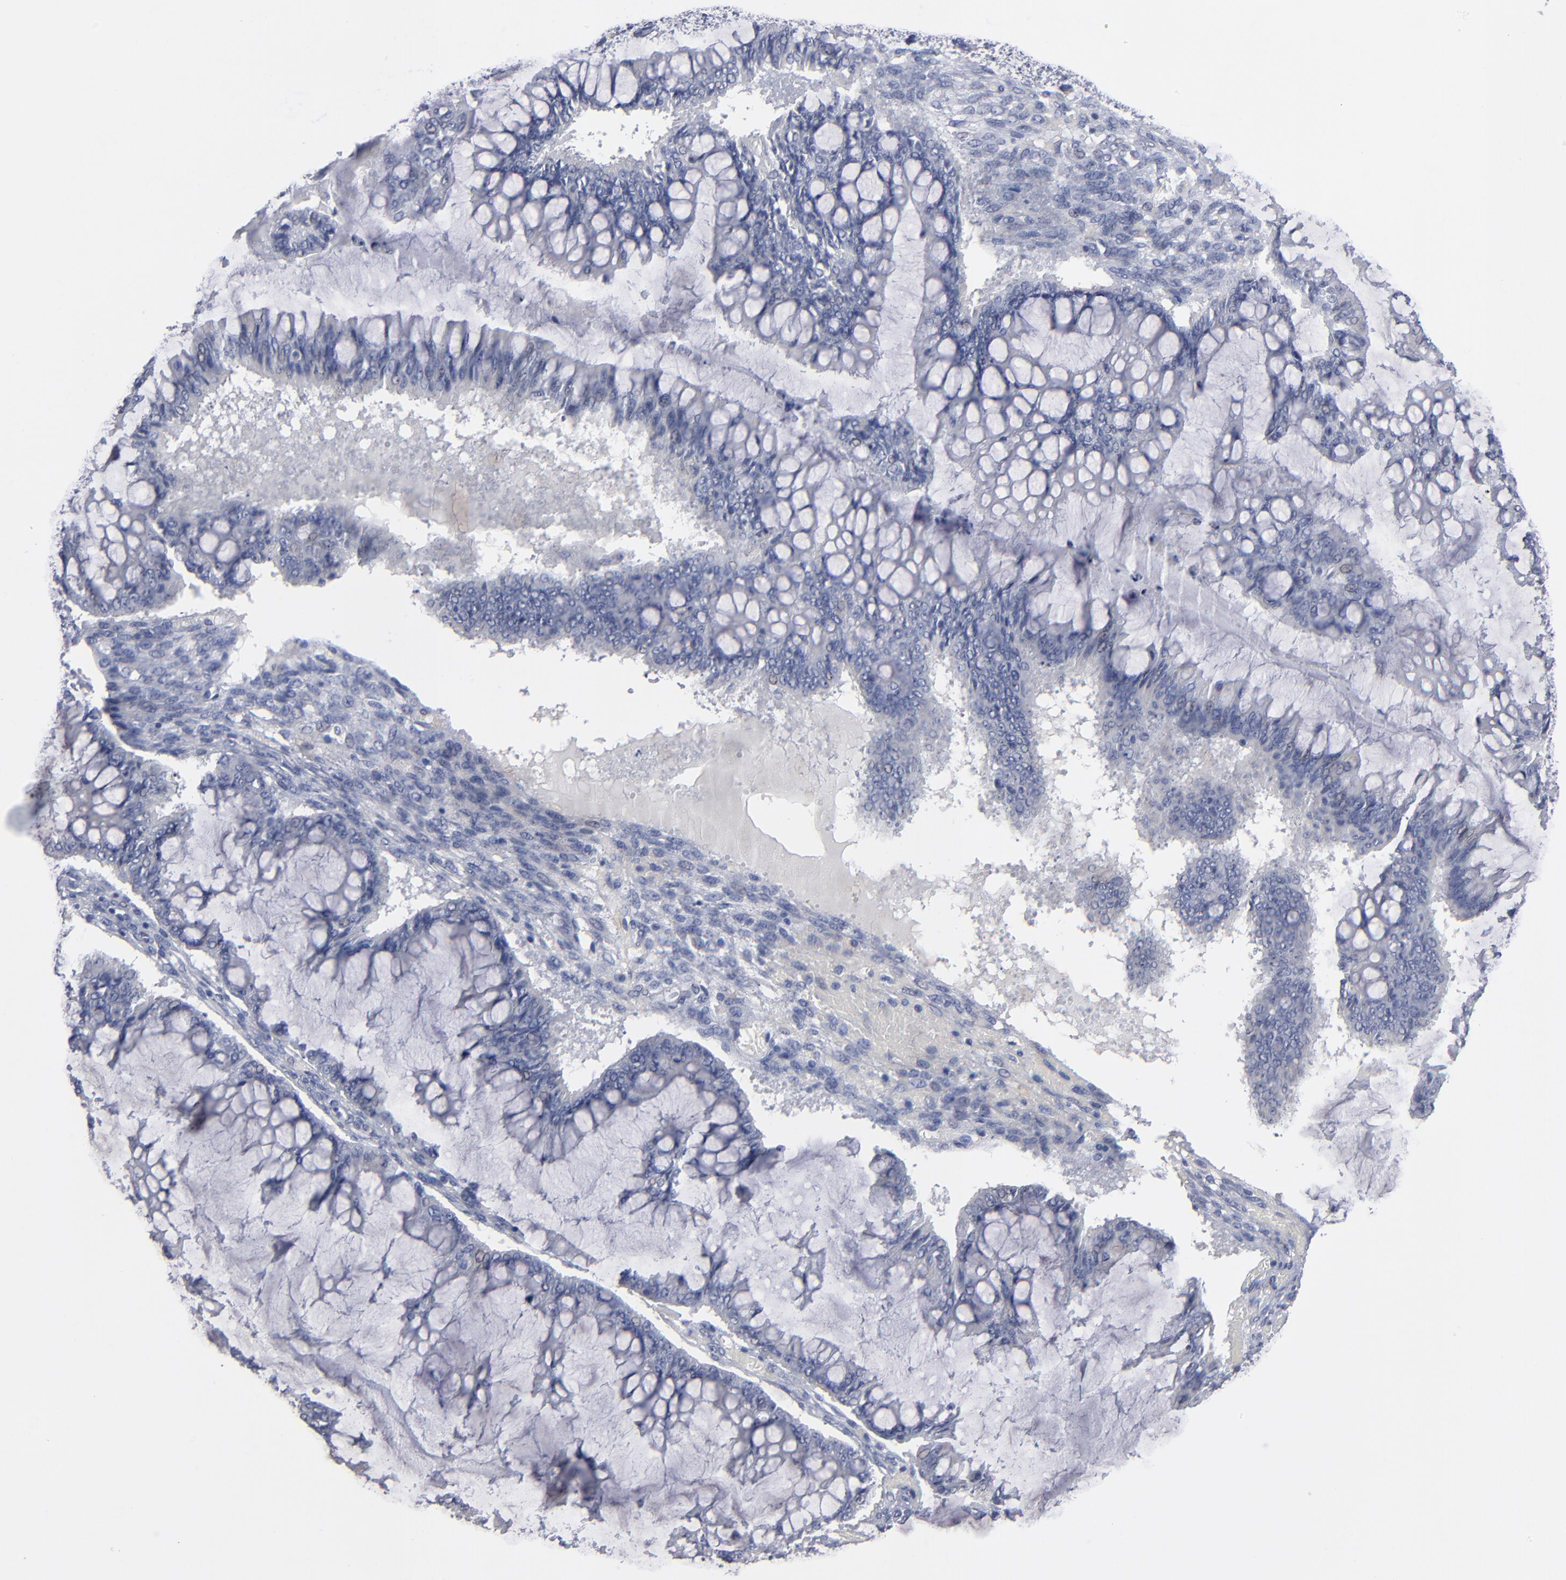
{"staining": {"intensity": "negative", "quantity": "none", "location": "none"}, "tissue": "ovarian cancer", "cell_type": "Tumor cells", "image_type": "cancer", "snomed": [{"axis": "morphology", "description": "Cystadenocarcinoma, mucinous, NOS"}, {"axis": "topography", "description": "Ovary"}], "caption": "IHC of human mucinous cystadenocarcinoma (ovarian) displays no expression in tumor cells.", "gene": "RPH3A", "patient": {"sex": "female", "age": 73}}